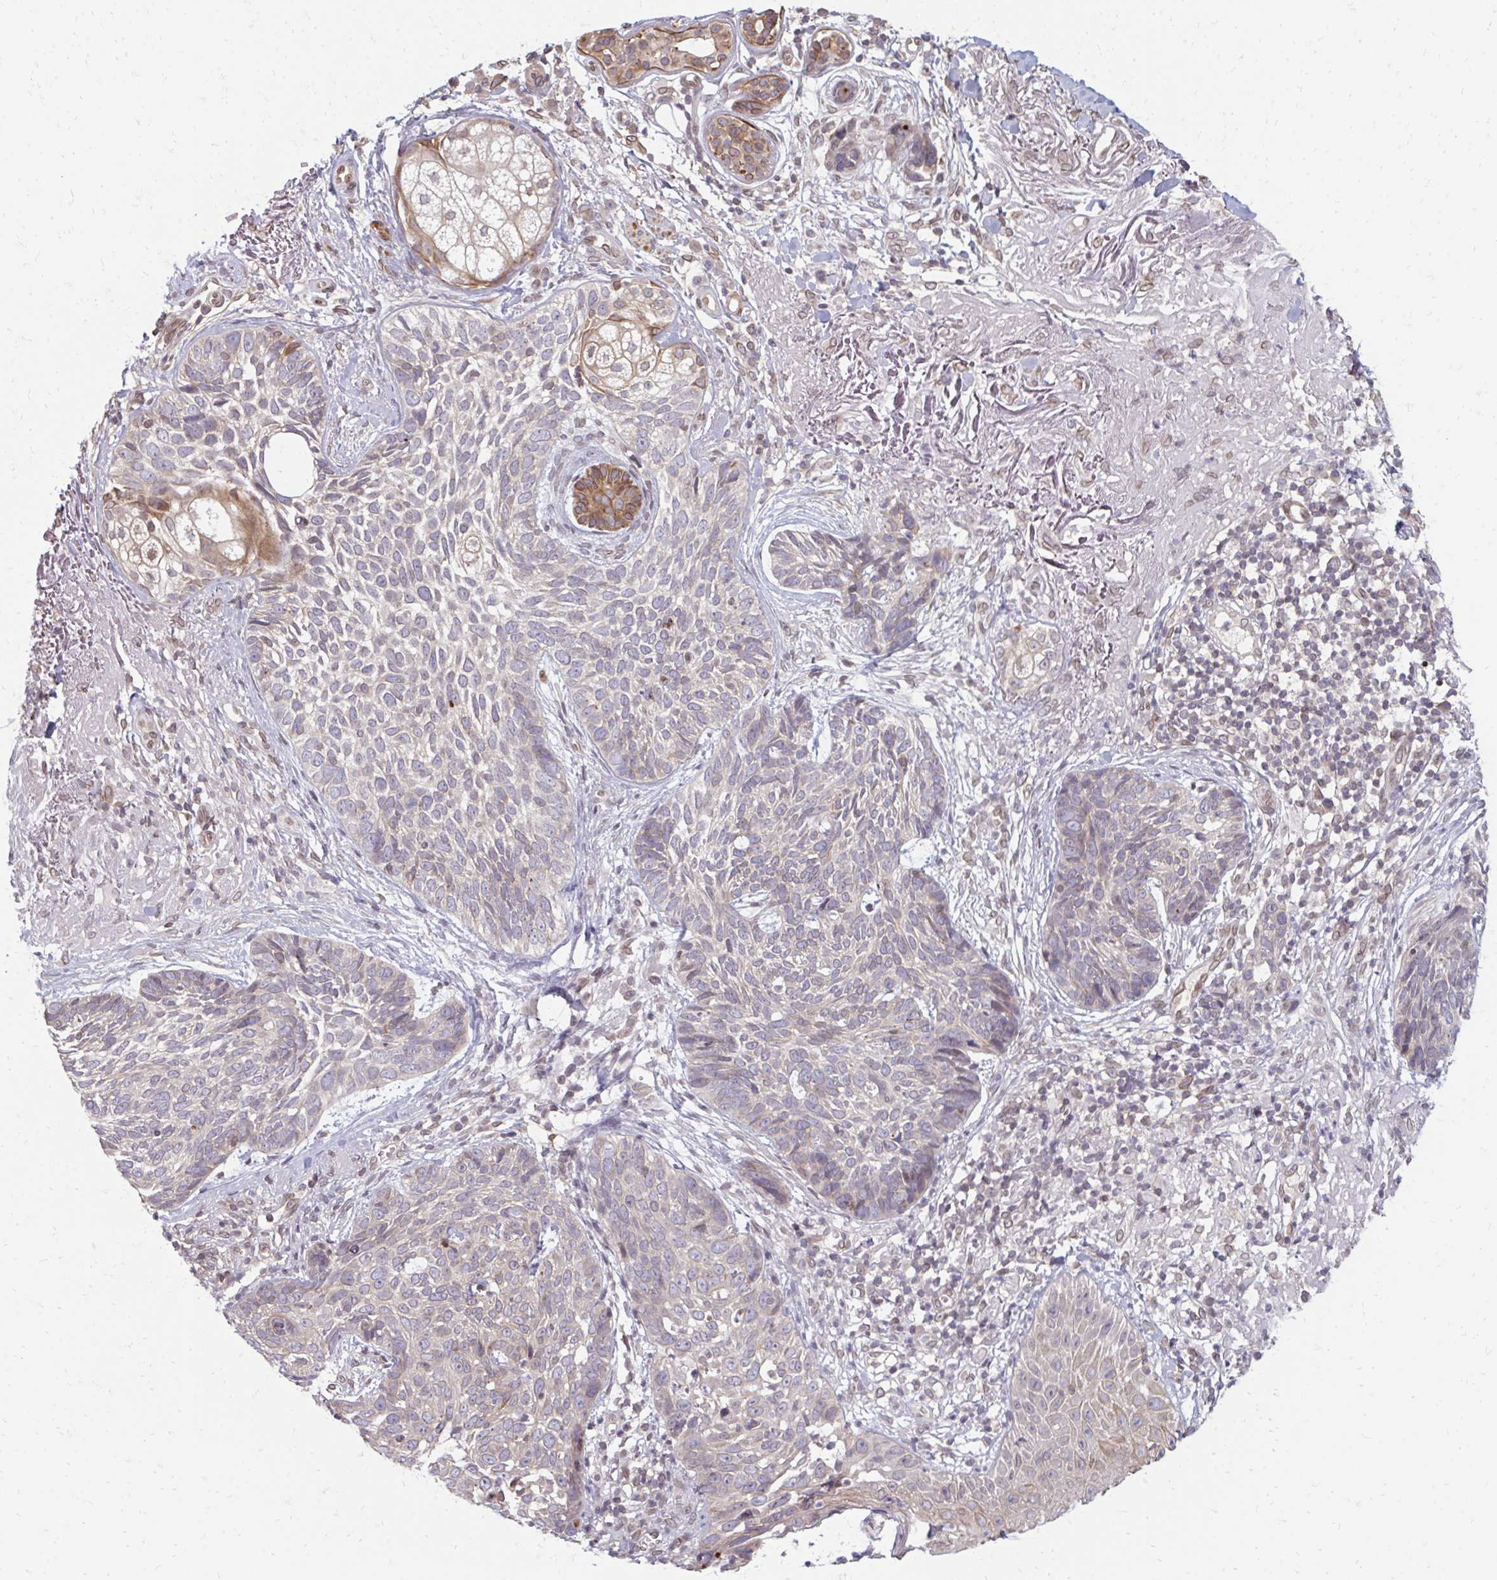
{"staining": {"intensity": "negative", "quantity": "none", "location": "none"}, "tissue": "skin cancer", "cell_type": "Tumor cells", "image_type": "cancer", "snomed": [{"axis": "morphology", "description": "Basal cell carcinoma"}, {"axis": "topography", "description": "Skin"}, {"axis": "topography", "description": "Skin of face"}], "caption": "The IHC image has no significant positivity in tumor cells of skin cancer (basal cell carcinoma) tissue.", "gene": "GPC5", "patient": {"sex": "female", "age": 95}}